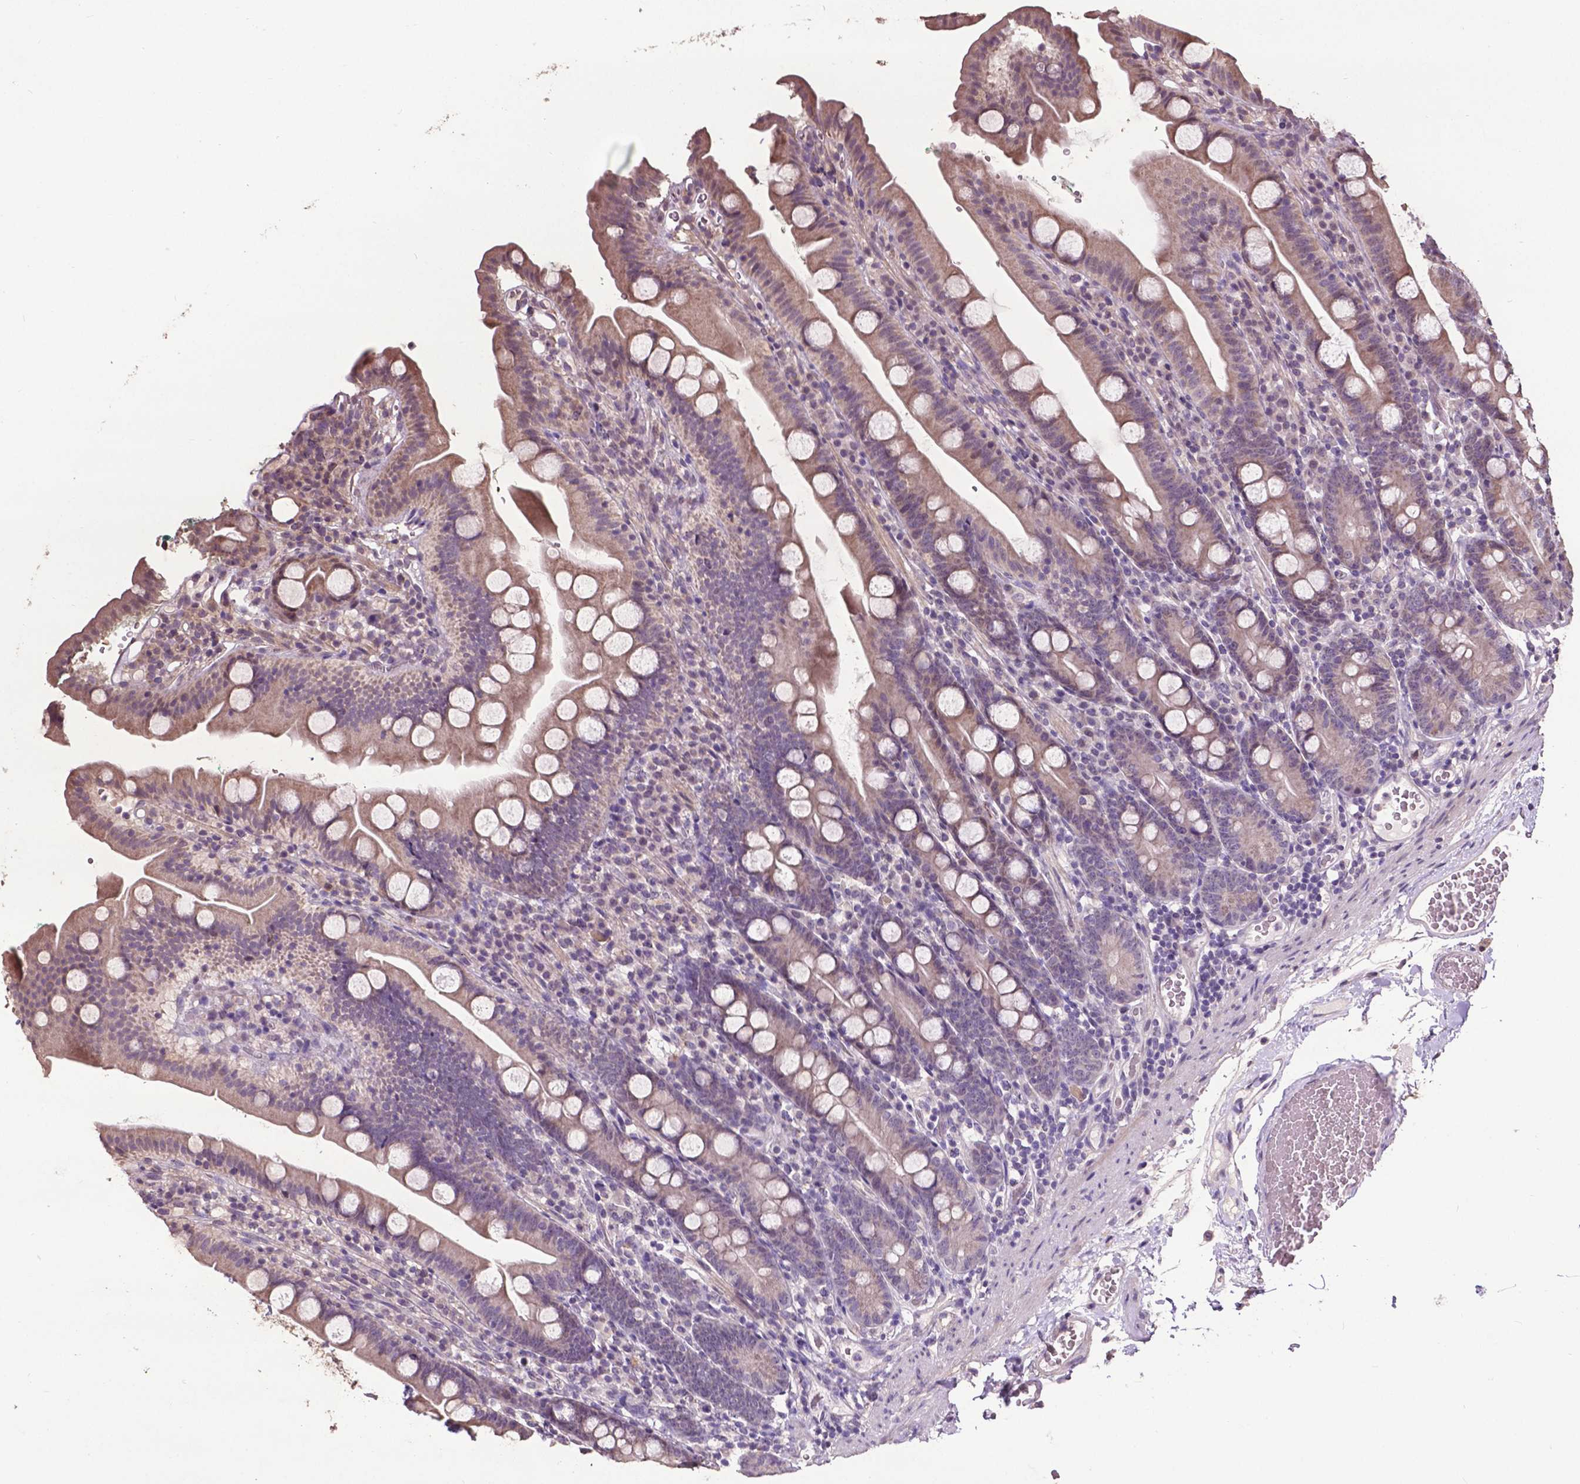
{"staining": {"intensity": "weak", "quantity": "25%-75%", "location": "cytoplasmic/membranous"}, "tissue": "duodenum", "cell_type": "Glandular cells", "image_type": "normal", "snomed": [{"axis": "morphology", "description": "Normal tissue, NOS"}, {"axis": "topography", "description": "Duodenum"}], "caption": "Duodenum stained with DAB immunohistochemistry (IHC) displays low levels of weak cytoplasmic/membranous positivity in approximately 25%-75% of glandular cells. (DAB IHC, brown staining for protein, blue staining for nuclei).", "gene": "GLRA2", "patient": {"sex": "female", "age": 67}}